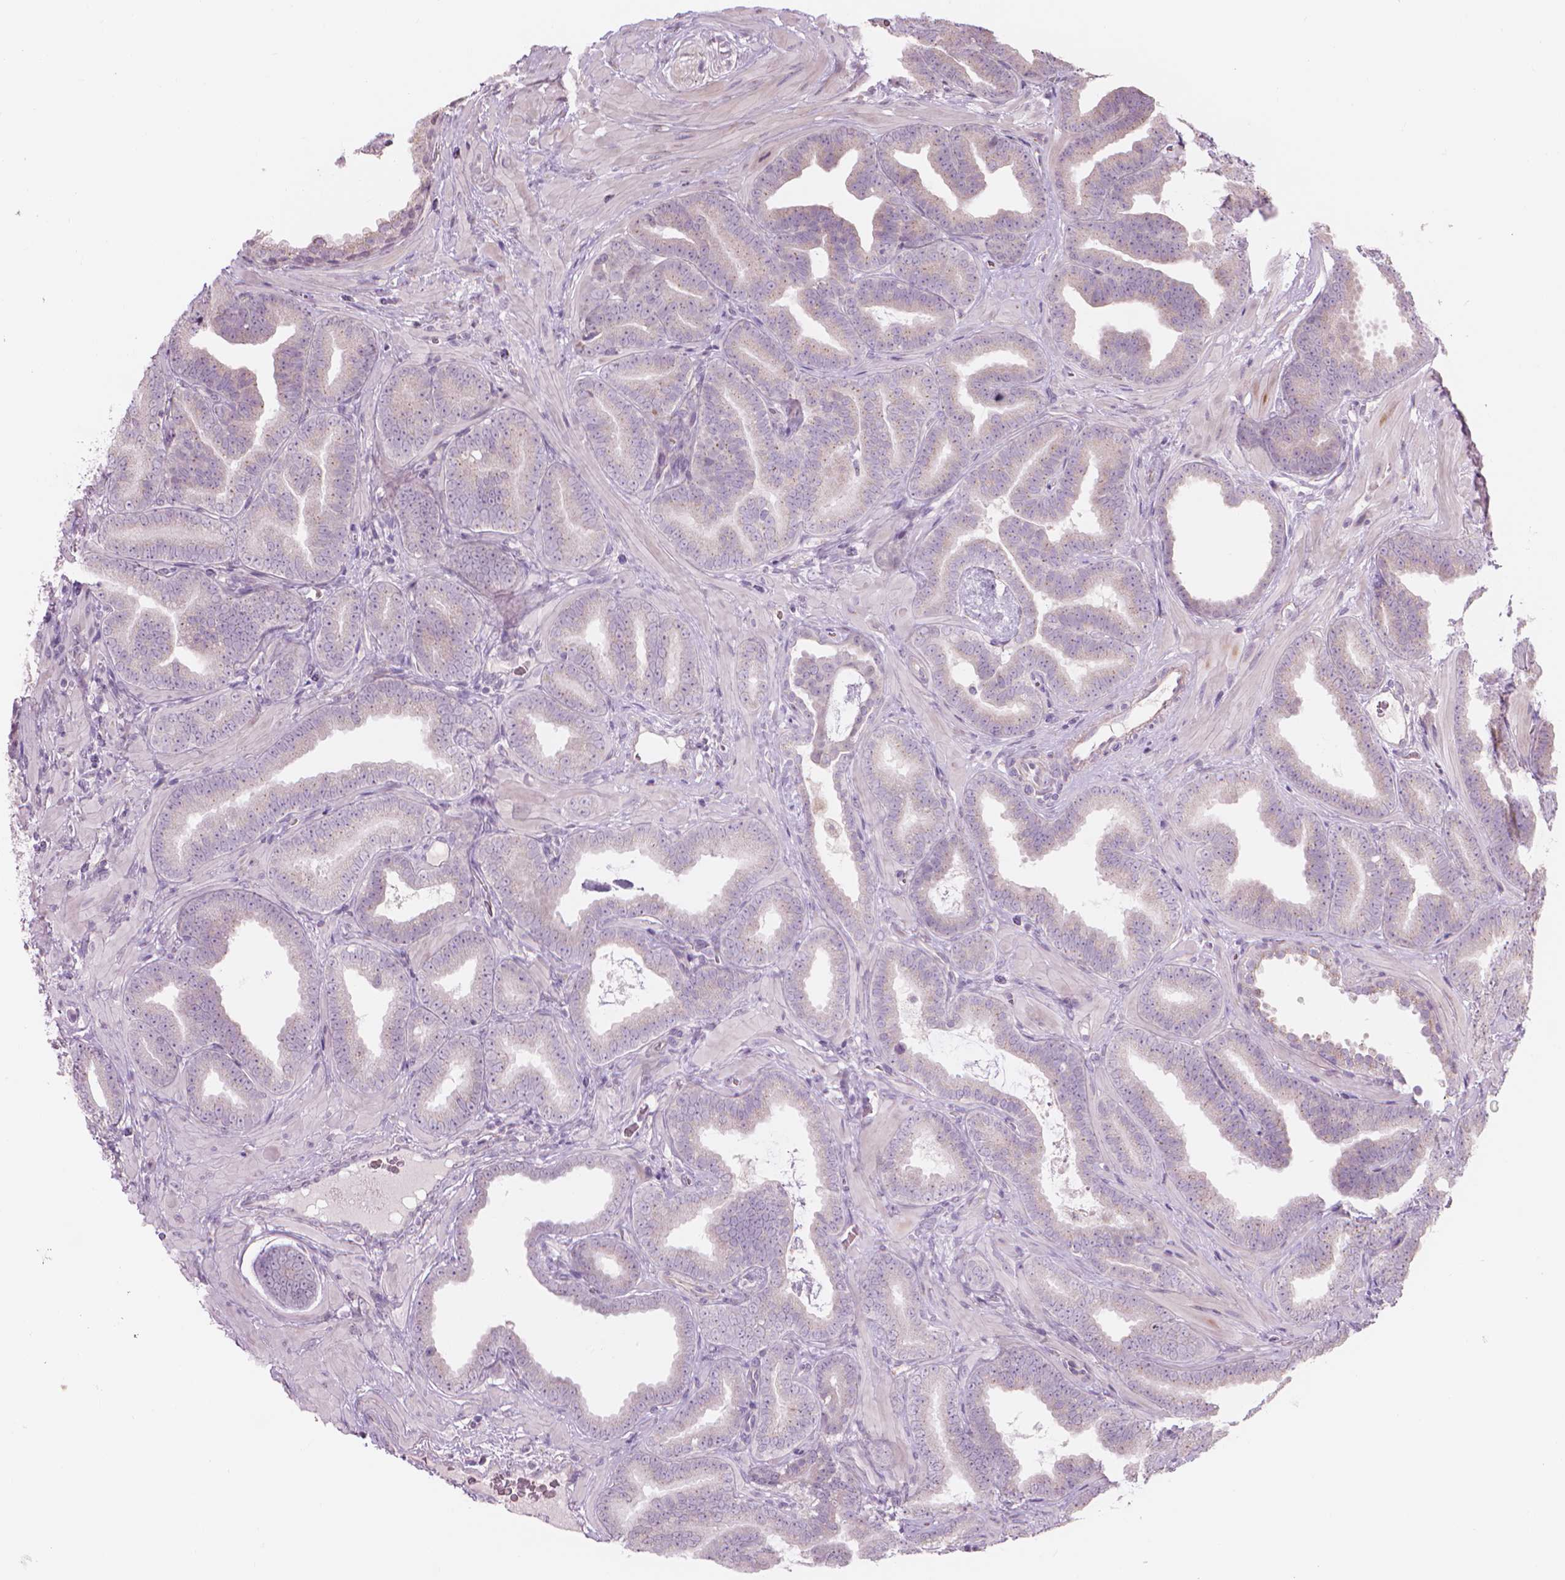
{"staining": {"intensity": "negative", "quantity": "none", "location": "none"}, "tissue": "prostate cancer", "cell_type": "Tumor cells", "image_type": "cancer", "snomed": [{"axis": "morphology", "description": "Adenocarcinoma, Low grade"}, {"axis": "topography", "description": "Prostate"}], "caption": "IHC of prostate cancer (low-grade adenocarcinoma) displays no staining in tumor cells.", "gene": "IFFO1", "patient": {"sex": "male", "age": 63}}